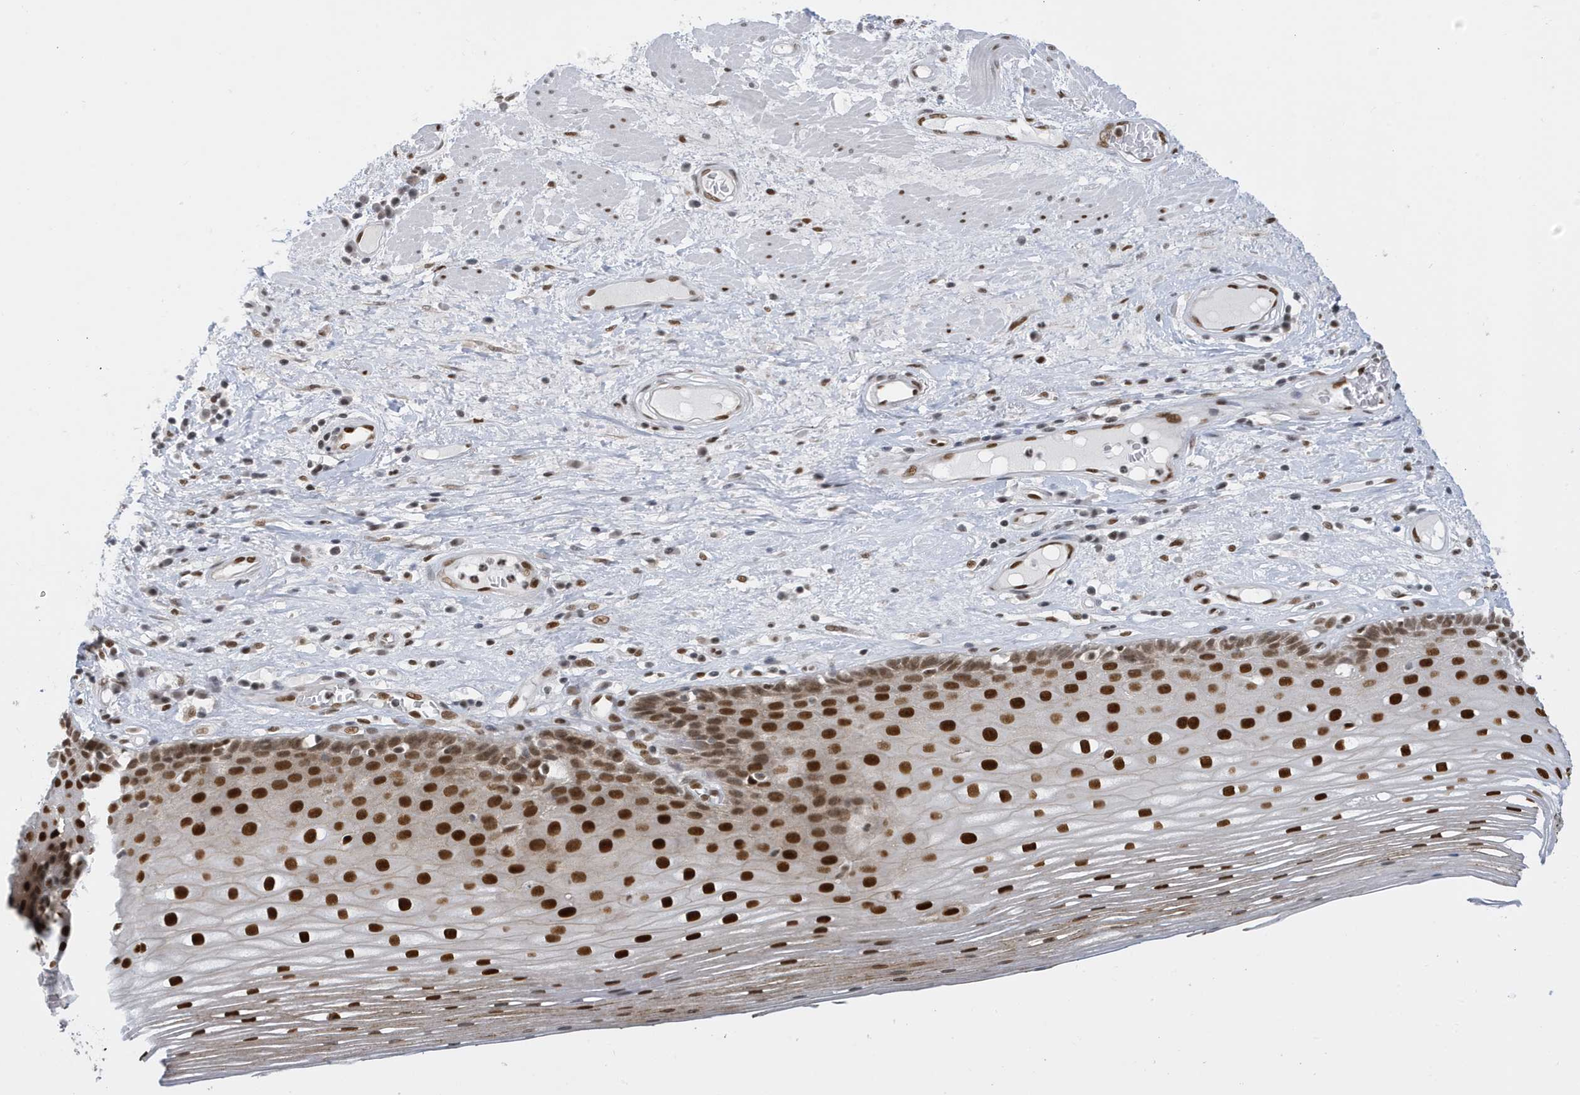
{"staining": {"intensity": "strong", "quantity": ">75%", "location": "nuclear"}, "tissue": "esophagus", "cell_type": "Squamous epithelial cells", "image_type": "normal", "snomed": [{"axis": "morphology", "description": "Normal tissue, NOS"}, {"axis": "topography", "description": "Esophagus"}], "caption": "Protein positivity by immunohistochemistry (IHC) reveals strong nuclear expression in approximately >75% of squamous epithelial cells in benign esophagus.", "gene": "PCYT1A", "patient": {"sex": "male", "age": 62}}